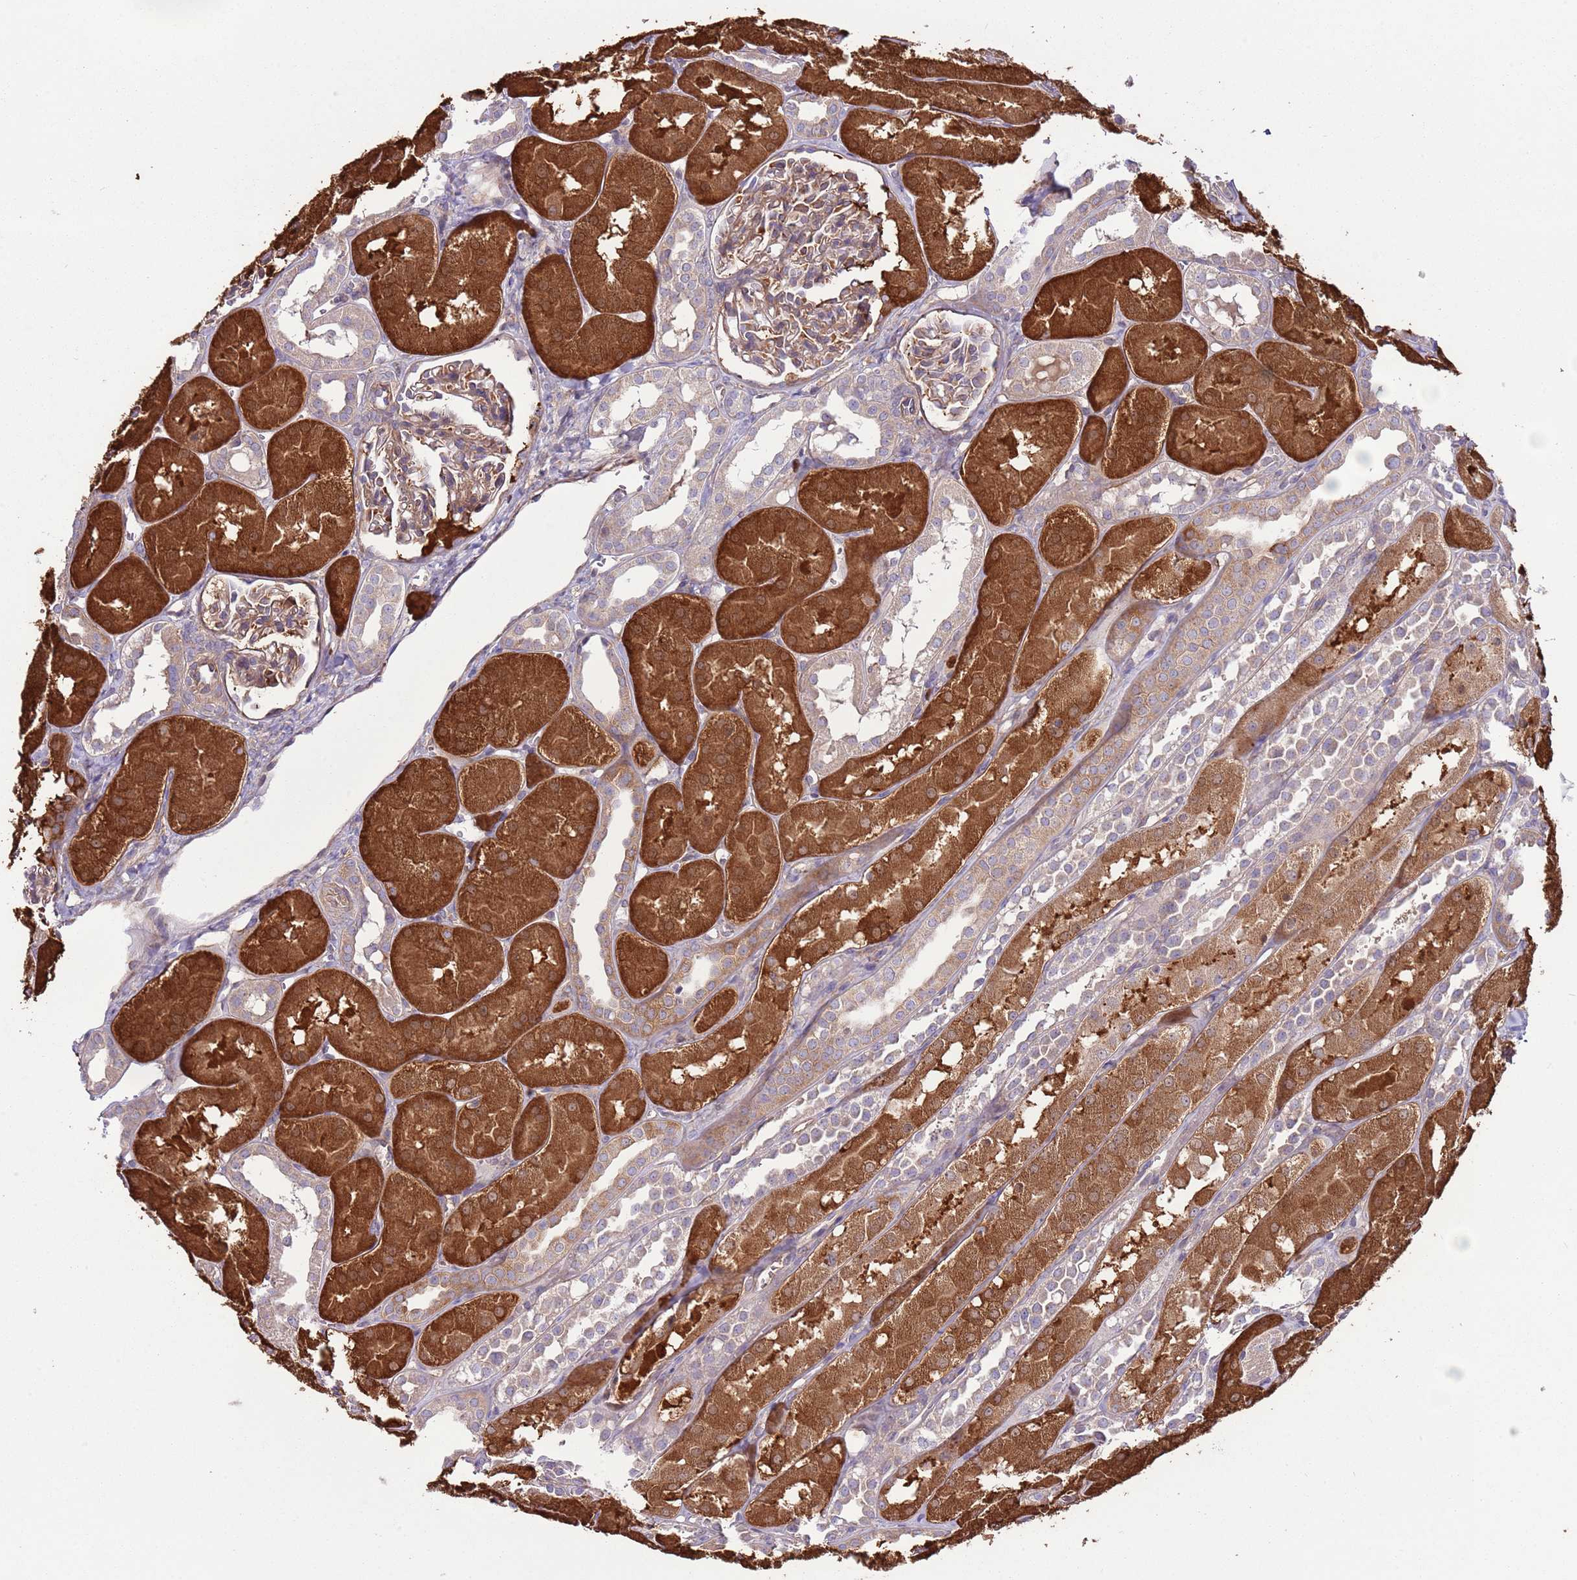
{"staining": {"intensity": "weak", "quantity": ">75%", "location": "cytoplasmic/membranous"}, "tissue": "kidney", "cell_type": "Cells in glomeruli", "image_type": "normal", "snomed": [{"axis": "morphology", "description": "Normal tissue, NOS"}, {"axis": "topography", "description": "Kidney"}, {"axis": "topography", "description": "Urinary bladder"}], "caption": "Immunohistochemistry (IHC) micrograph of normal kidney: human kidney stained using IHC demonstrates low levels of weak protein expression localized specifically in the cytoplasmic/membranous of cells in glomeruli, appearing as a cytoplasmic/membranous brown color.", "gene": "LPIN2", "patient": {"sex": "male", "age": 16}}